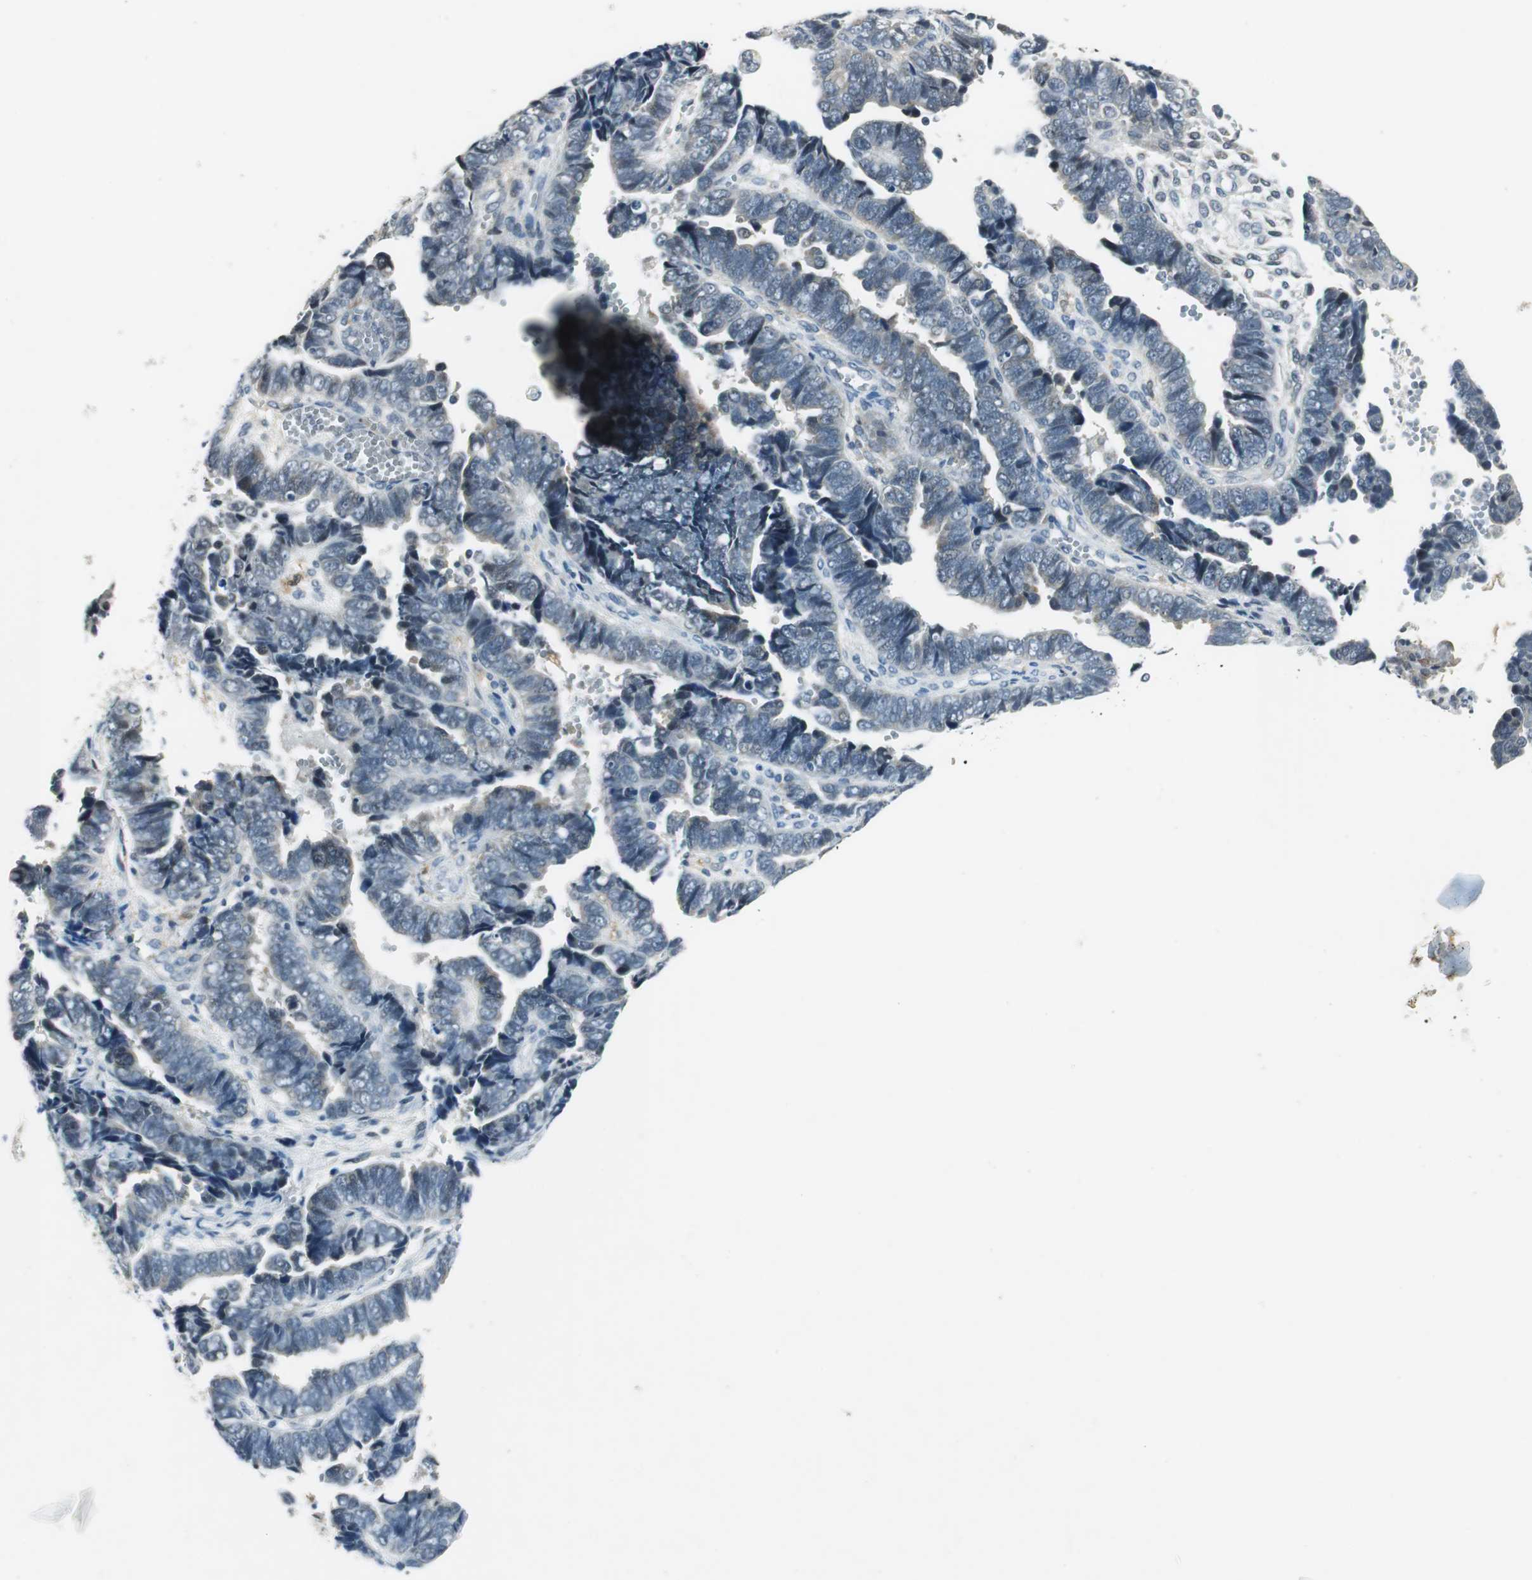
{"staining": {"intensity": "negative", "quantity": "none", "location": "none"}, "tissue": "endometrial cancer", "cell_type": "Tumor cells", "image_type": "cancer", "snomed": [{"axis": "morphology", "description": "Adenocarcinoma, NOS"}, {"axis": "topography", "description": "Endometrium"}], "caption": "Immunohistochemistry of human endometrial cancer (adenocarcinoma) reveals no staining in tumor cells. (Brightfield microscopy of DAB (3,3'-diaminobenzidine) immunohistochemistry (IHC) at high magnification).", "gene": "ME1", "patient": {"sex": "female", "age": 75}}